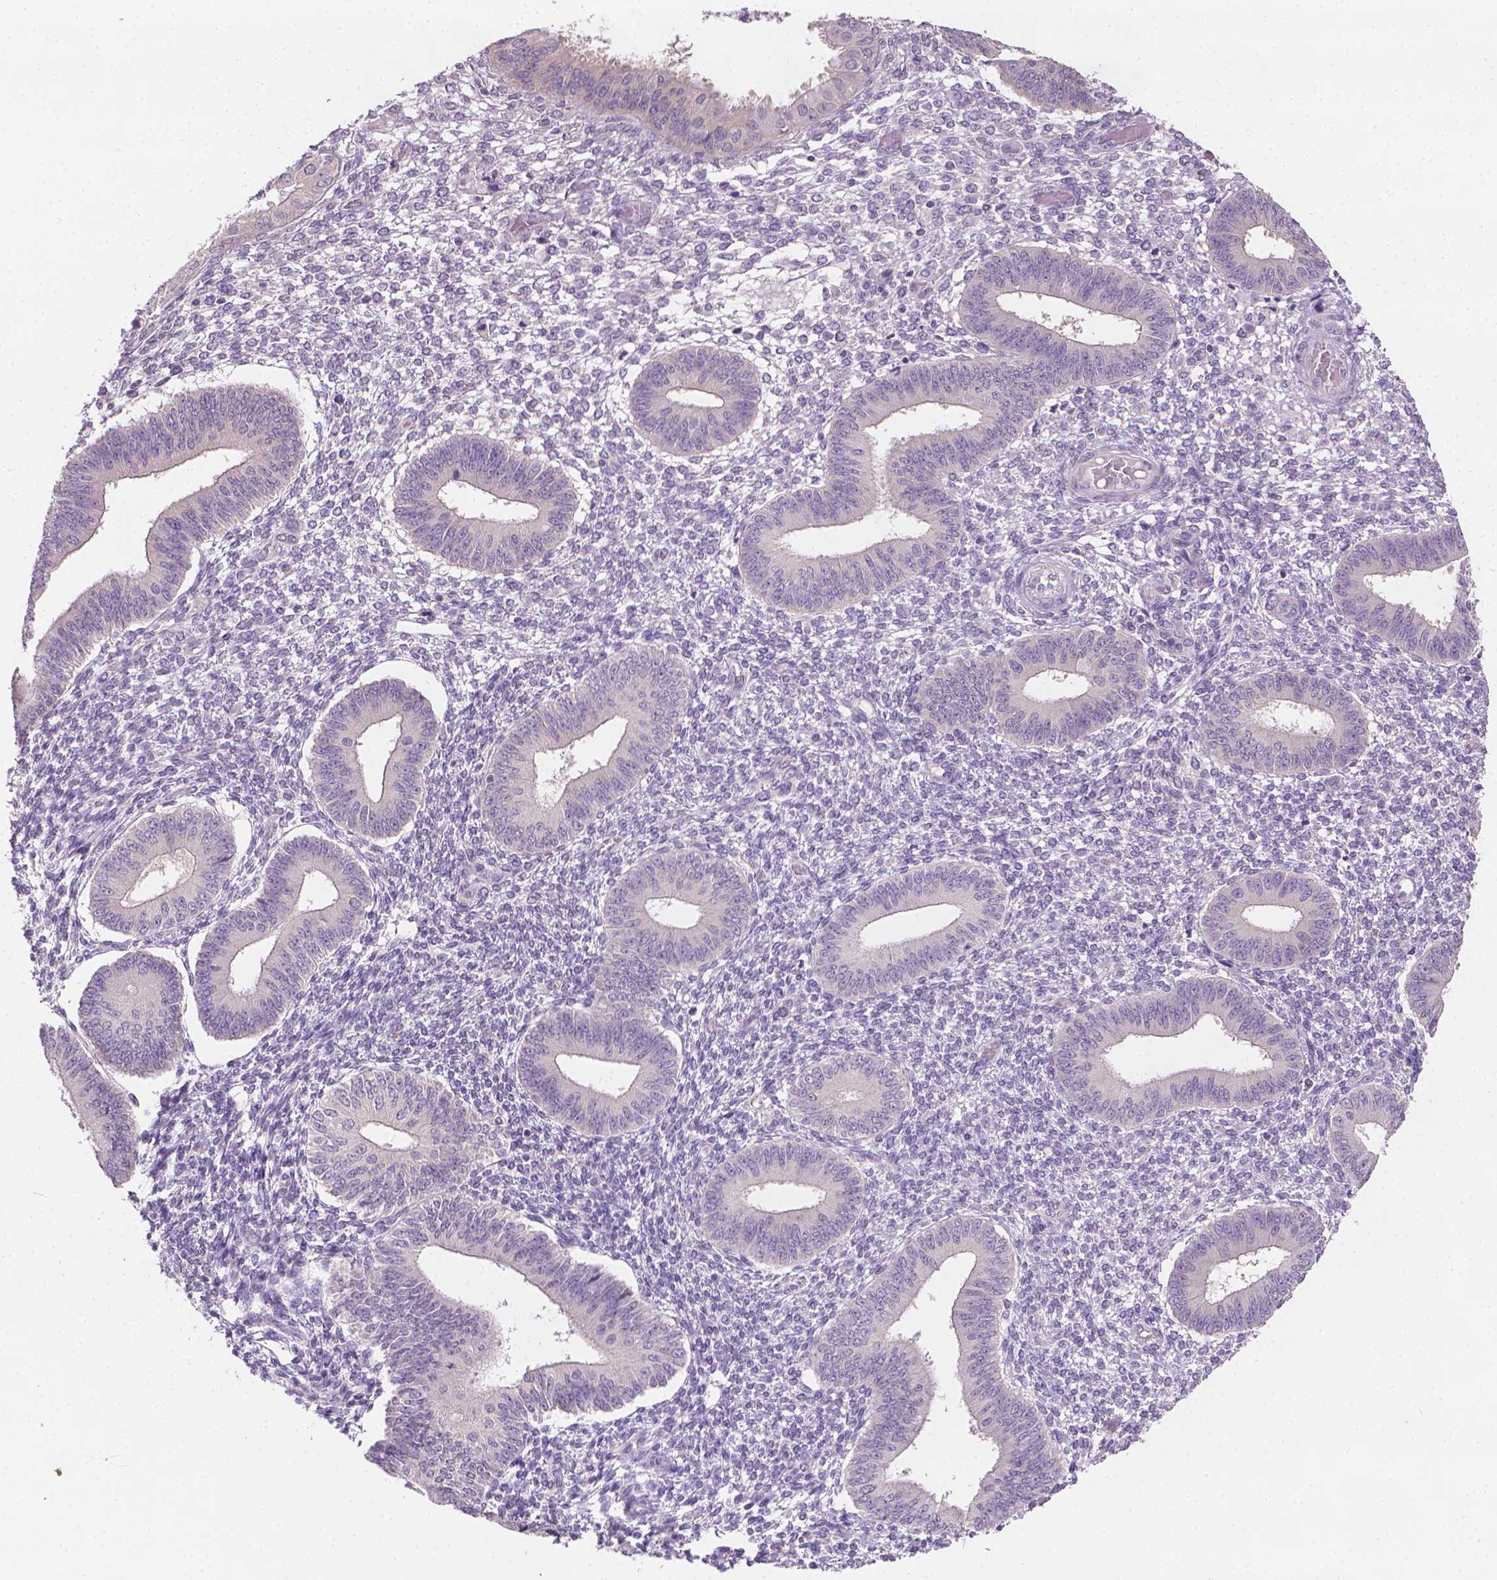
{"staining": {"intensity": "negative", "quantity": "none", "location": "none"}, "tissue": "endometrium", "cell_type": "Cells in endometrial stroma", "image_type": "normal", "snomed": [{"axis": "morphology", "description": "Normal tissue, NOS"}, {"axis": "topography", "description": "Endometrium"}], "caption": "The IHC histopathology image has no significant positivity in cells in endometrial stroma of endometrium. The staining was performed using DAB to visualize the protein expression in brown, while the nuclei were stained in blue with hematoxylin (Magnification: 20x).", "gene": "FASN", "patient": {"sex": "female", "age": 42}}